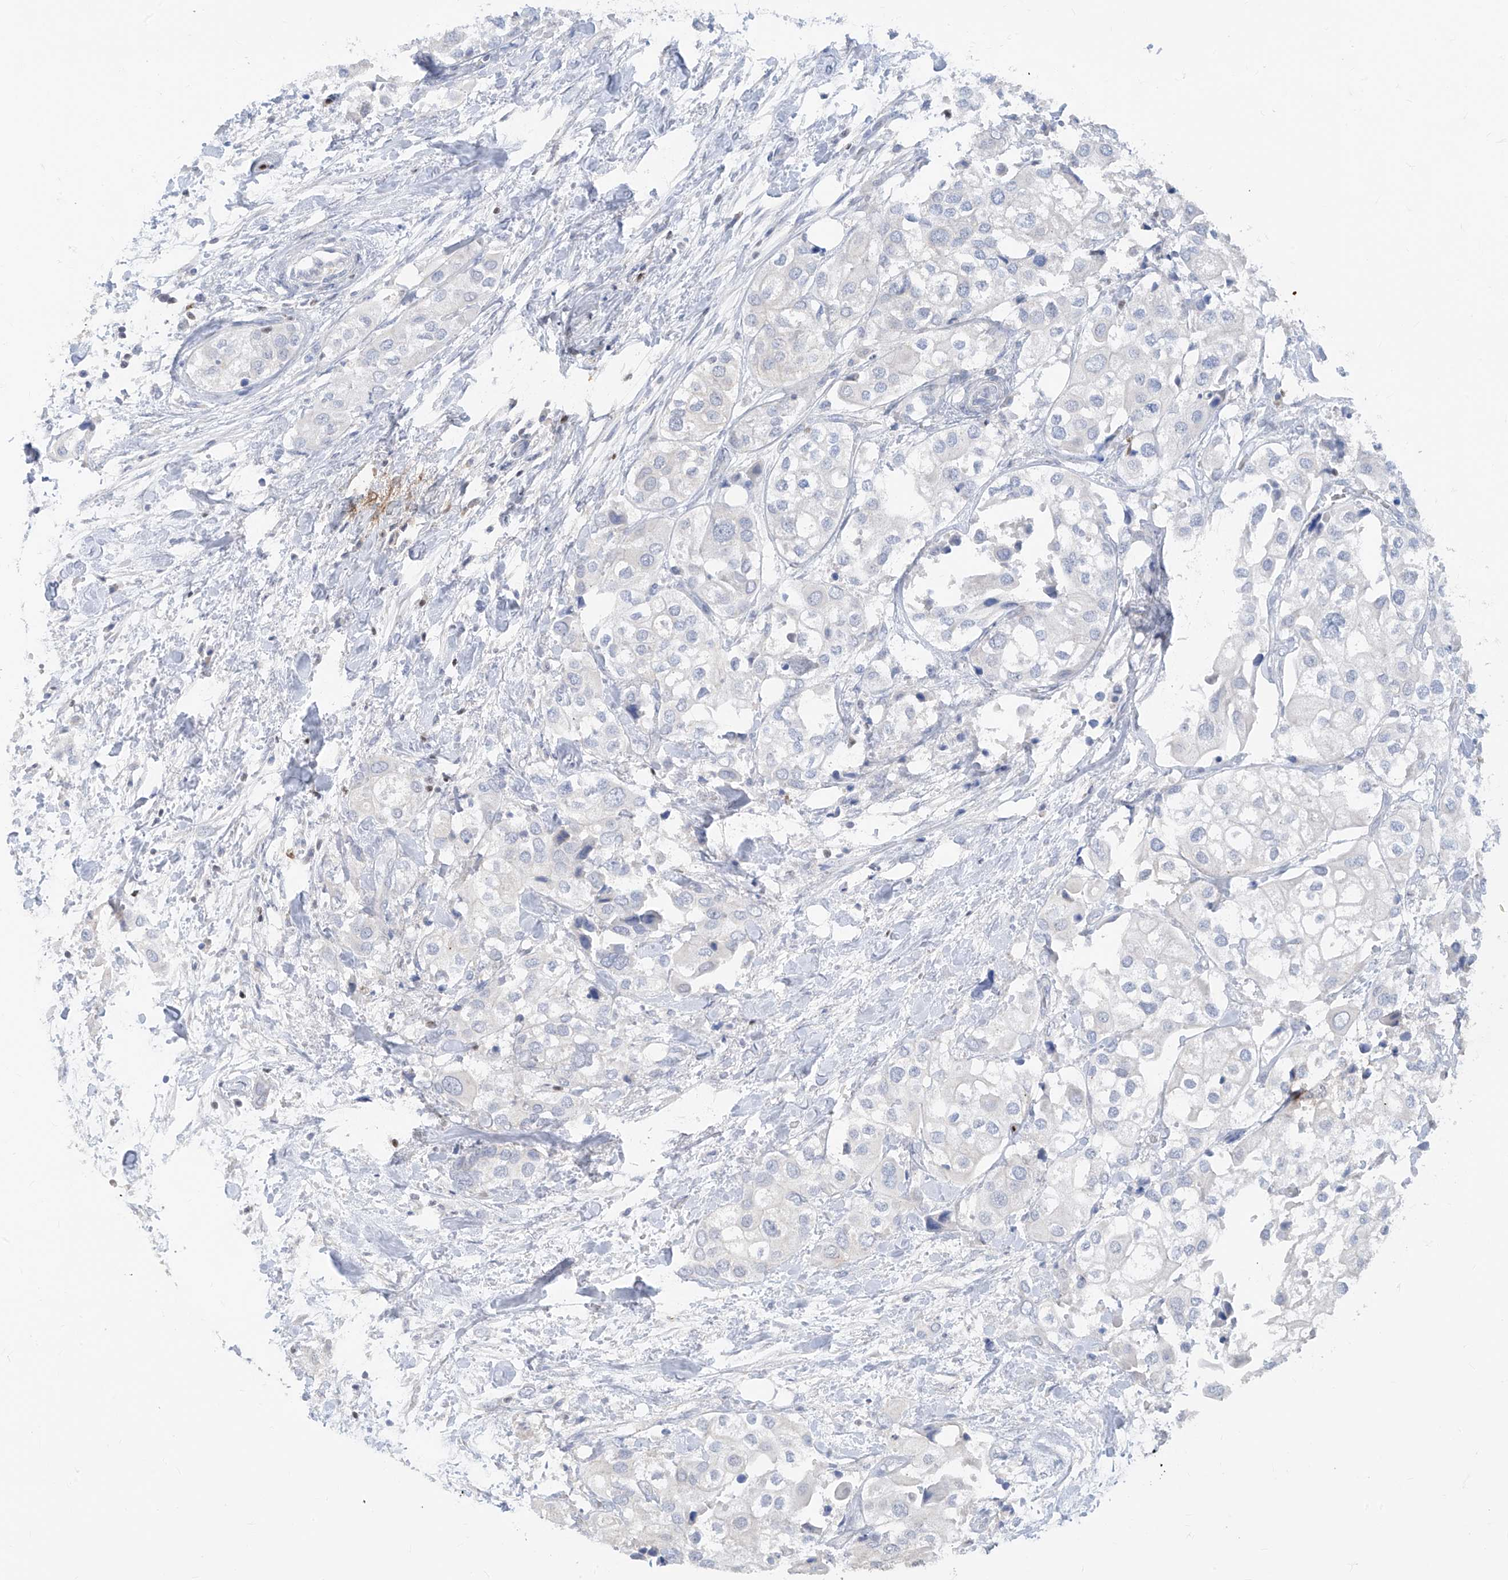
{"staining": {"intensity": "negative", "quantity": "none", "location": "none"}, "tissue": "urothelial cancer", "cell_type": "Tumor cells", "image_type": "cancer", "snomed": [{"axis": "morphology", "description": "Urothelial carcinoma, High grade"}, {"axis": "topography", "description": "Urinary bladder"}], "caption": "High-grade urothelial carcinoma was stained to show a protein in brown. There is no significant staining in tumor cells.", "gene": "TBX21", "patient": {"sex": "male", "age": 64}}